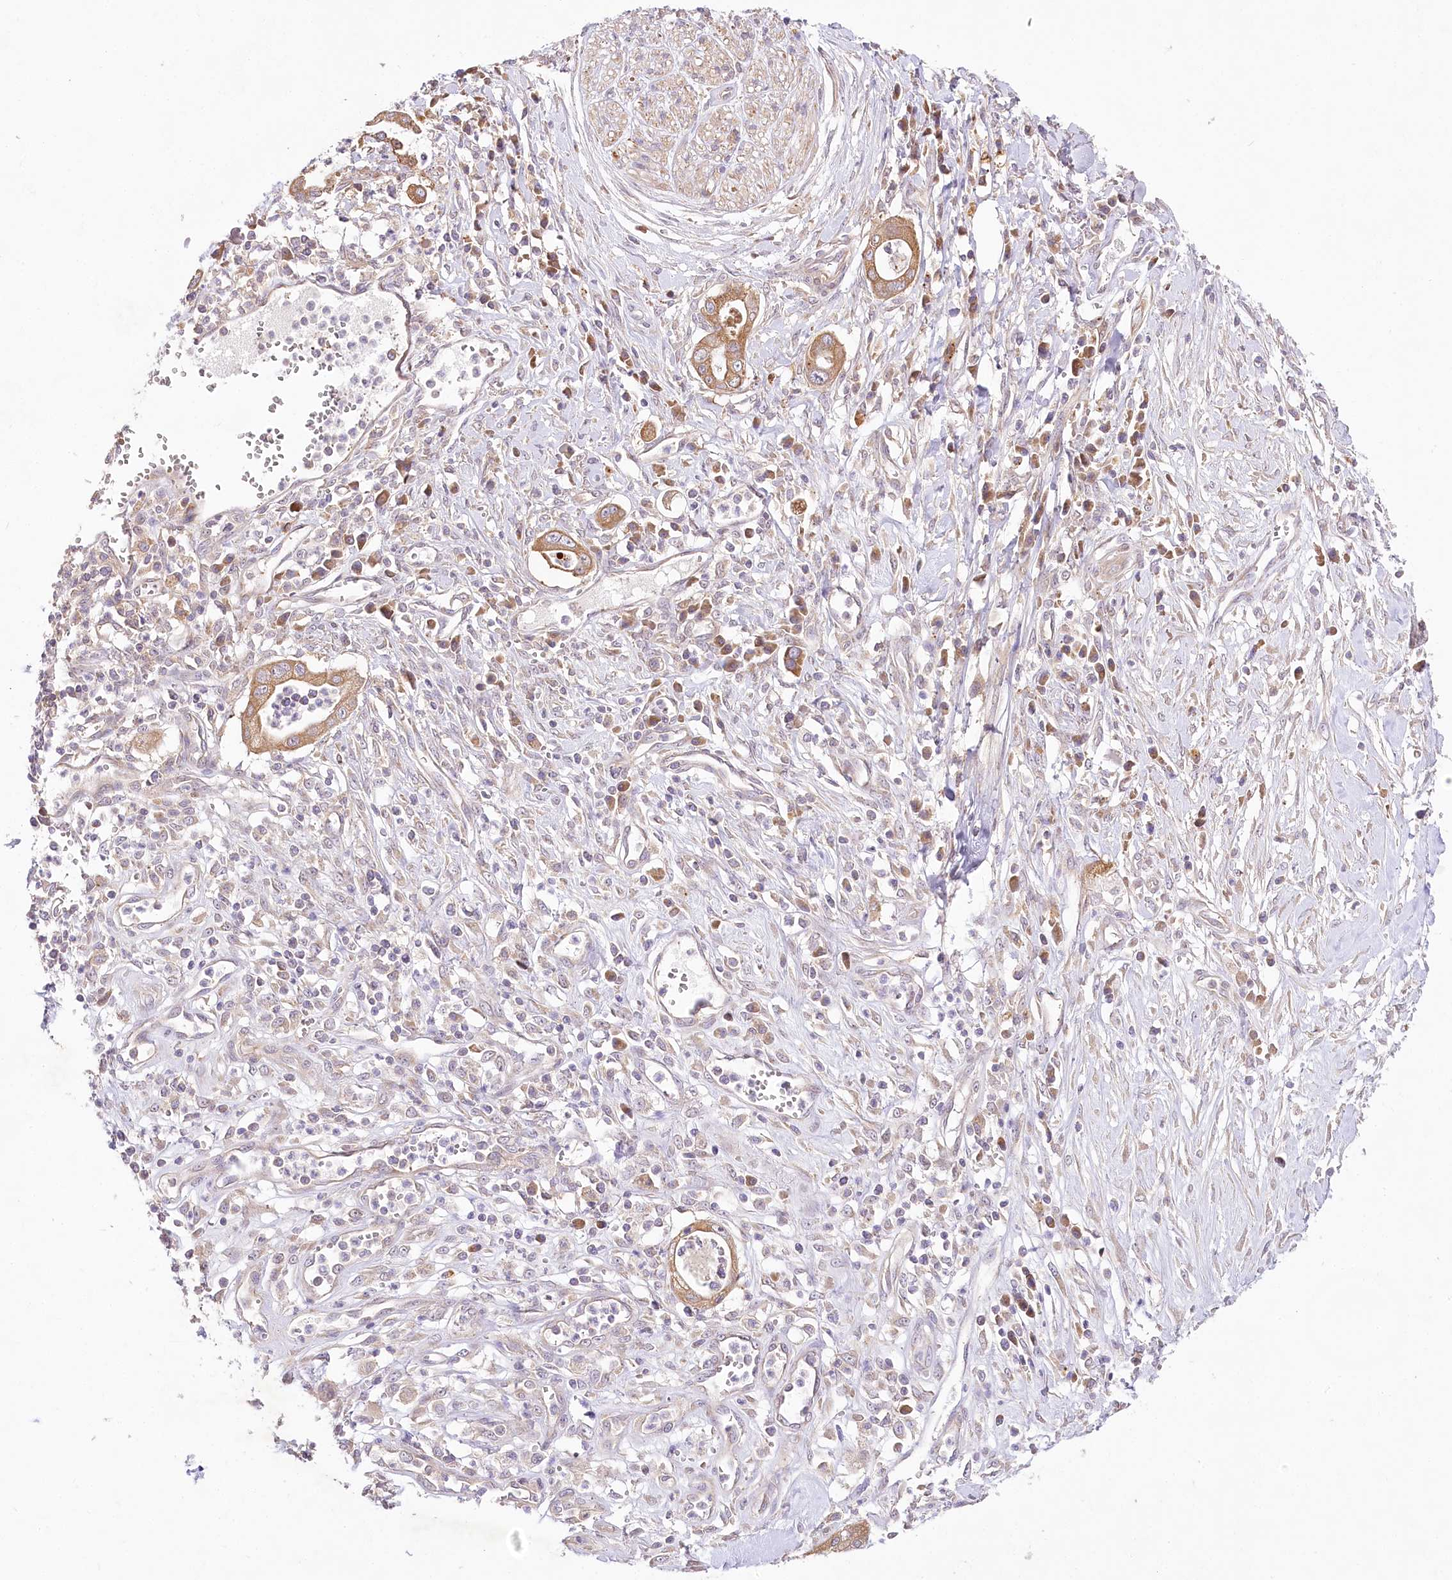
{"staining": {"intensity": "moderate", "quantity": ">75%", "location": "cytoplasmic/membranous"}, "tissue": "pancreatic cancer", "cell_type": "Tumor cells", "image_type": "cancer", "snomed": [{"axis": "morphology", "description": "Adenocarcinoma, NOS"}, {"axis": "topography", "description": "Pancreas"}], "caption": "This is an image of immunohistochemistry staining of pancreatic cancer (adenocarcinoma), which shows moderate expression in the cytoplasmic/membranous of tumor cells.", "gene": "PYROXD1", "patient": {"sex": "male", "age": 68}}